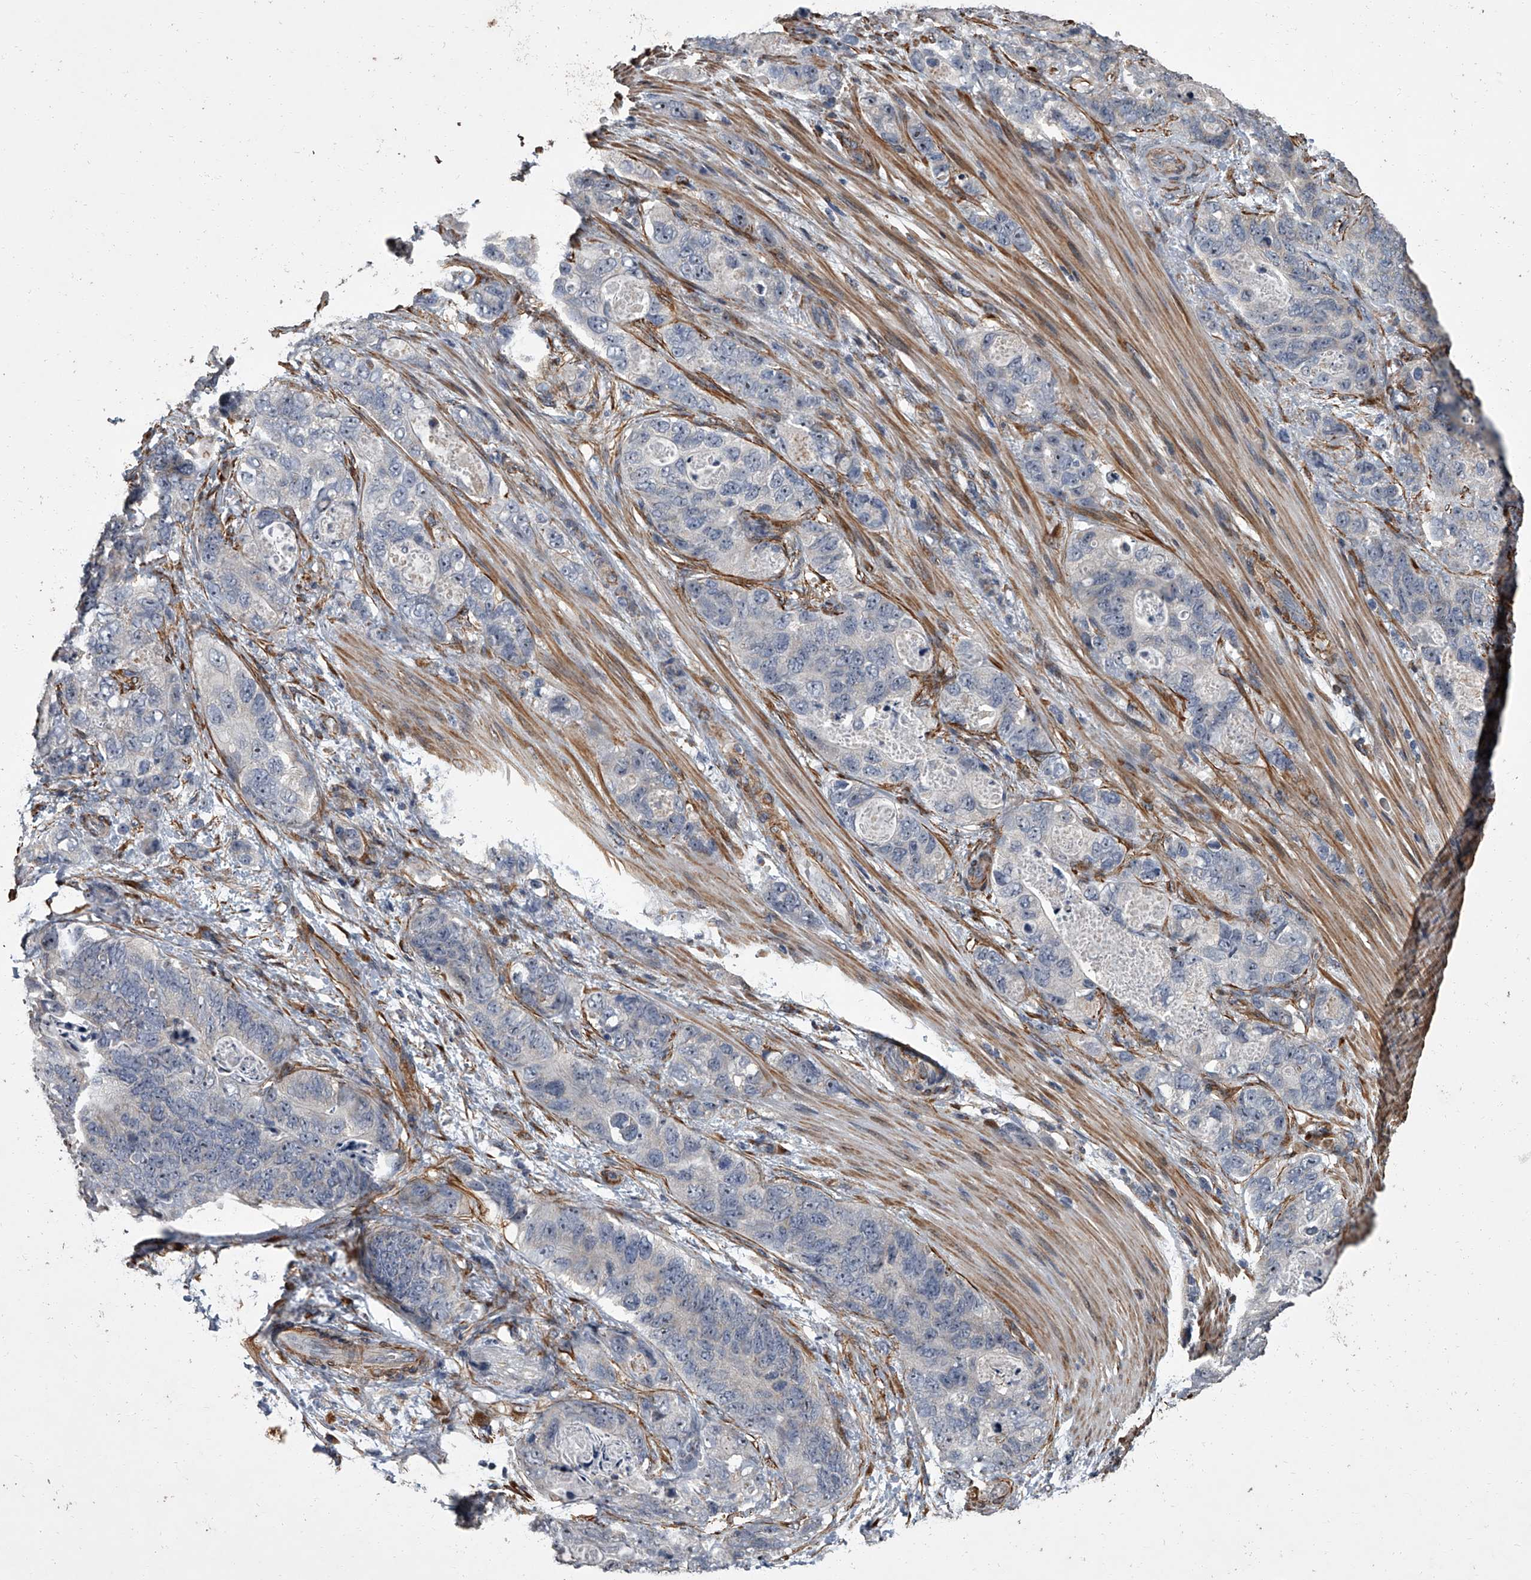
{"staining": {"intensity": "negative", "quantity": "none", "location": "none"}, "tissue": "stomach cancer", "cell_type": "Tumor cells", "image_type": "cancer", "snomed": [{"axis": "morphology", "description": "Normal tissue, NOS"}, {"axis": "morphology", "description": "Adenocarcinoma, NOS"}, {"axis": "topography", "description": "Stomach"}], "caption": "This histopathology image is of stomach cancer (adenocarcinoma) stained with IHC to label a protein in brown with the nuclei are counter-stained blue. There is no expression in tumor cells. Brightfield microscopy of immunohistochemistry (IHC) stained with DAB (3,3'-diaminobenzidine) (brown) and hematoxylin (blue), captured at high magnification.", "gene": "SIRT4", "patient": {"sex": "female", "age": 89}}